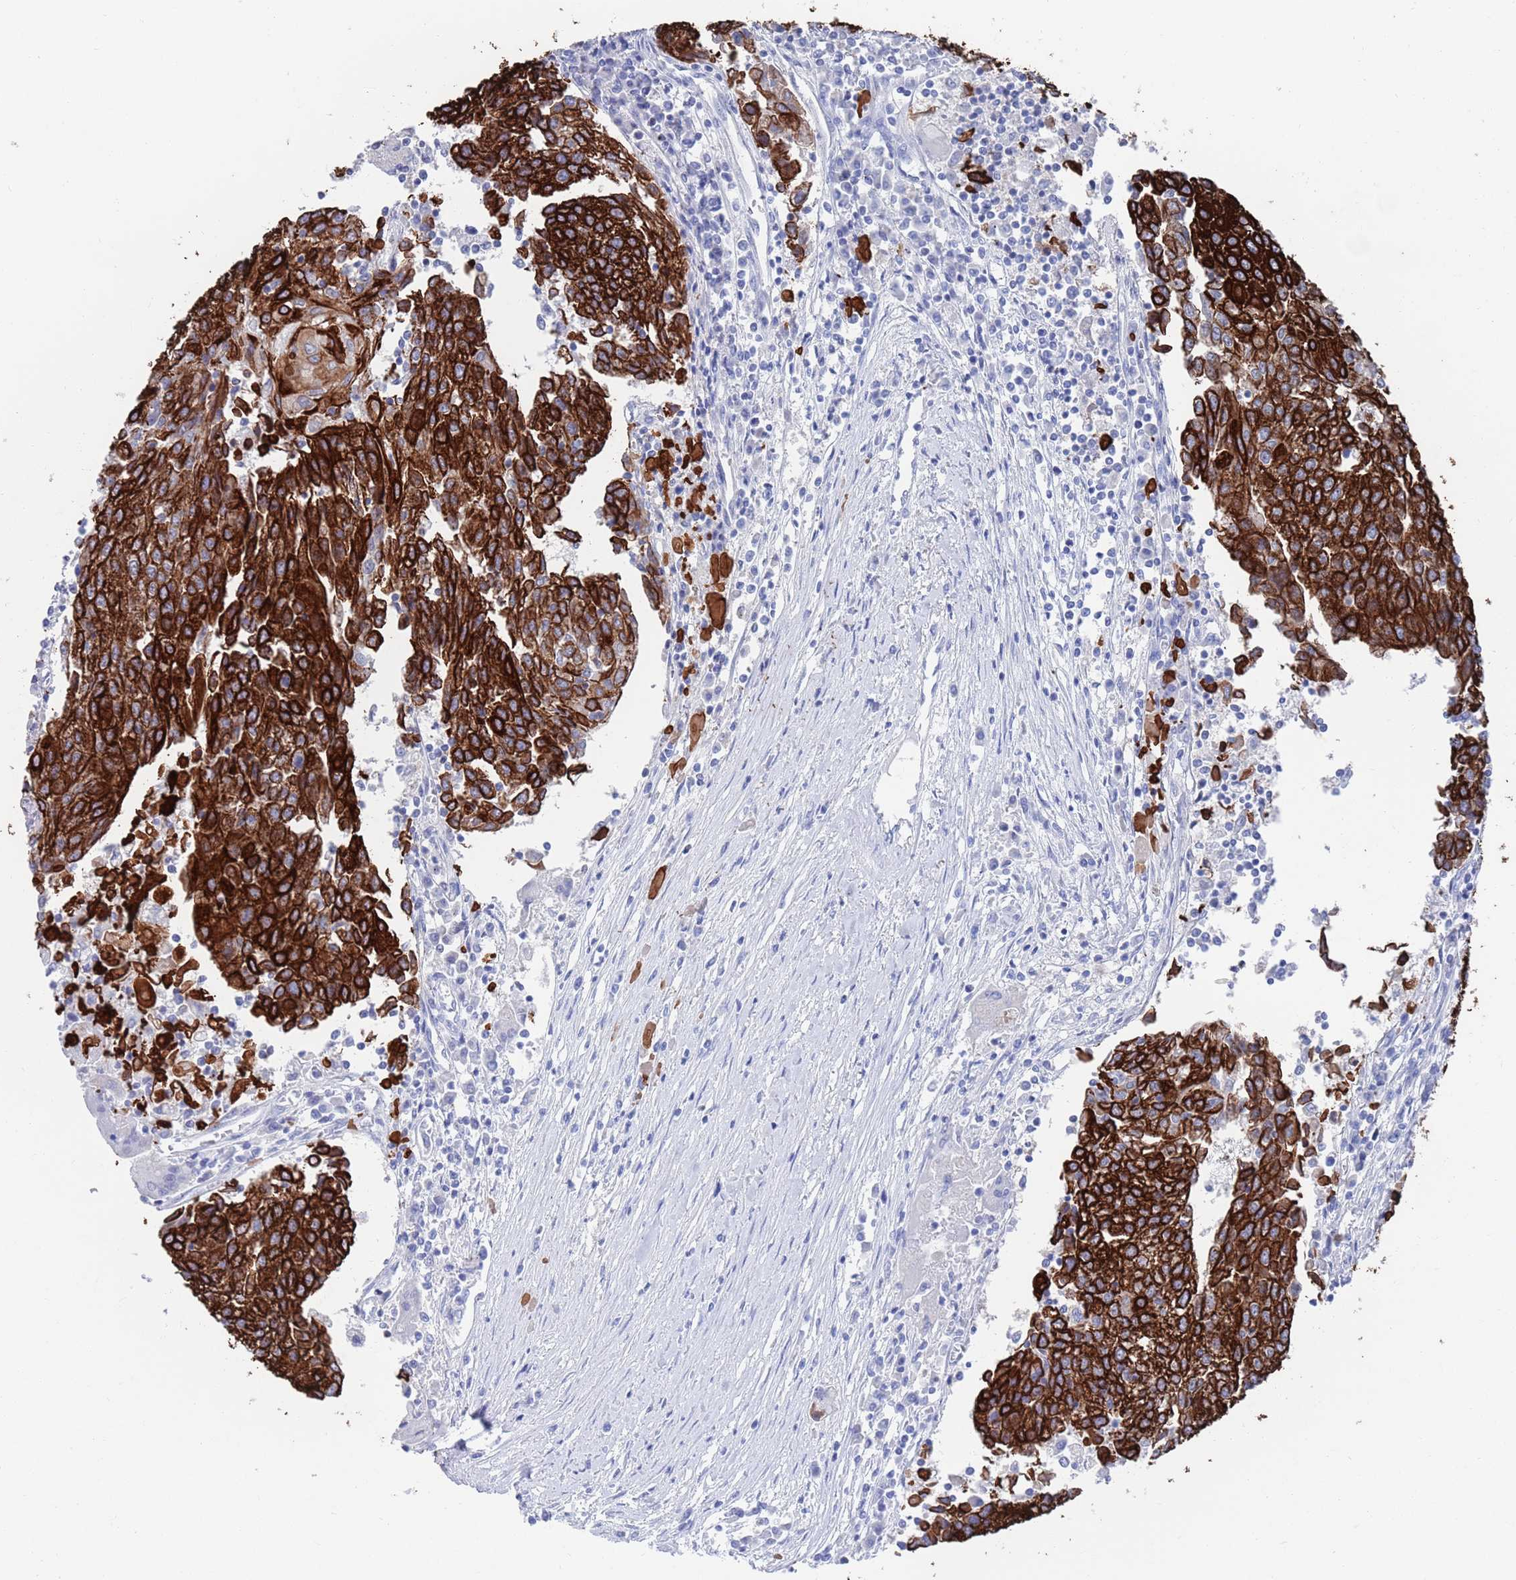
{"staining": {"intensity": "strong", "quantity": ">75%", "location": "cytoplasmic/membranous"}, "tissue": "urothelial cancer", "cell_type": "Tumor cells", "image_type": "cancer", "snomed": [{"axis": "morphology", "description": "Urothelial carcinoma, High grade"}, {"axis": "topography", "description": "Urinary bladder"}], "caption": "DAB immunohistochemical staining of urothelial cancer demonstrates strong cytoplasmic/membranous protein expression in about >75% of tumor cells.", "gene": "MTMR2", "patient": {"sex": "female", "age": 85}}